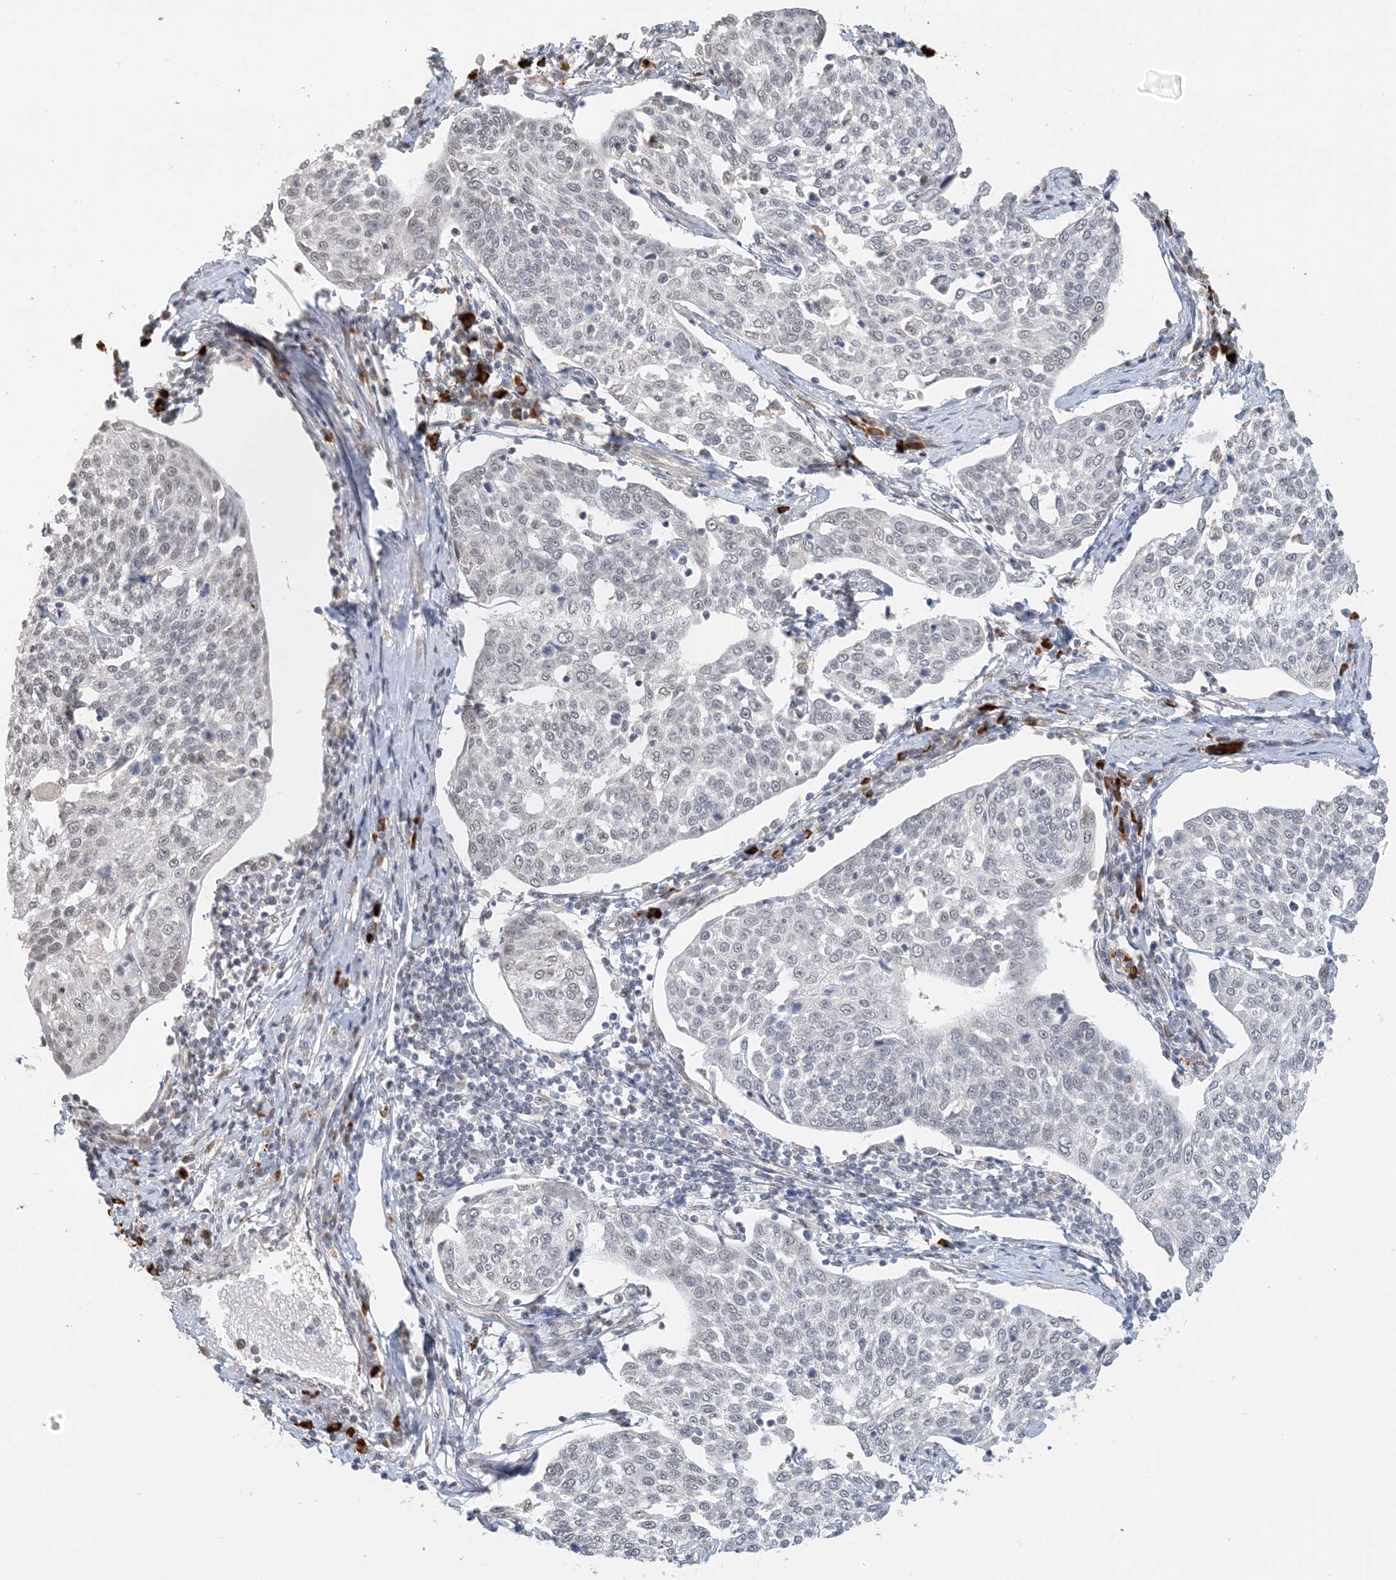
{"staining": {"intensity": "negative", "quantity": "none", "location": "none"}, "tissue": "cervical cancer", "cell_type": "Tumor cells", "image_type": "cancer", "snomed": [{"axis": "morphology", "description": "Squamous cell carcinoma, NOS"}, {"axis": "topography", "description": "Cervix"}], "caption": "An image of human squamous cell carcinoma (cervical) is negative for staining in tumor cells. (DAB (3,3'-diaminobenzidine) immunohistochemistry (IHC), high magnification).", "gene": "ZCCHC4", "patient": {"sex": "female", "age": 34}}